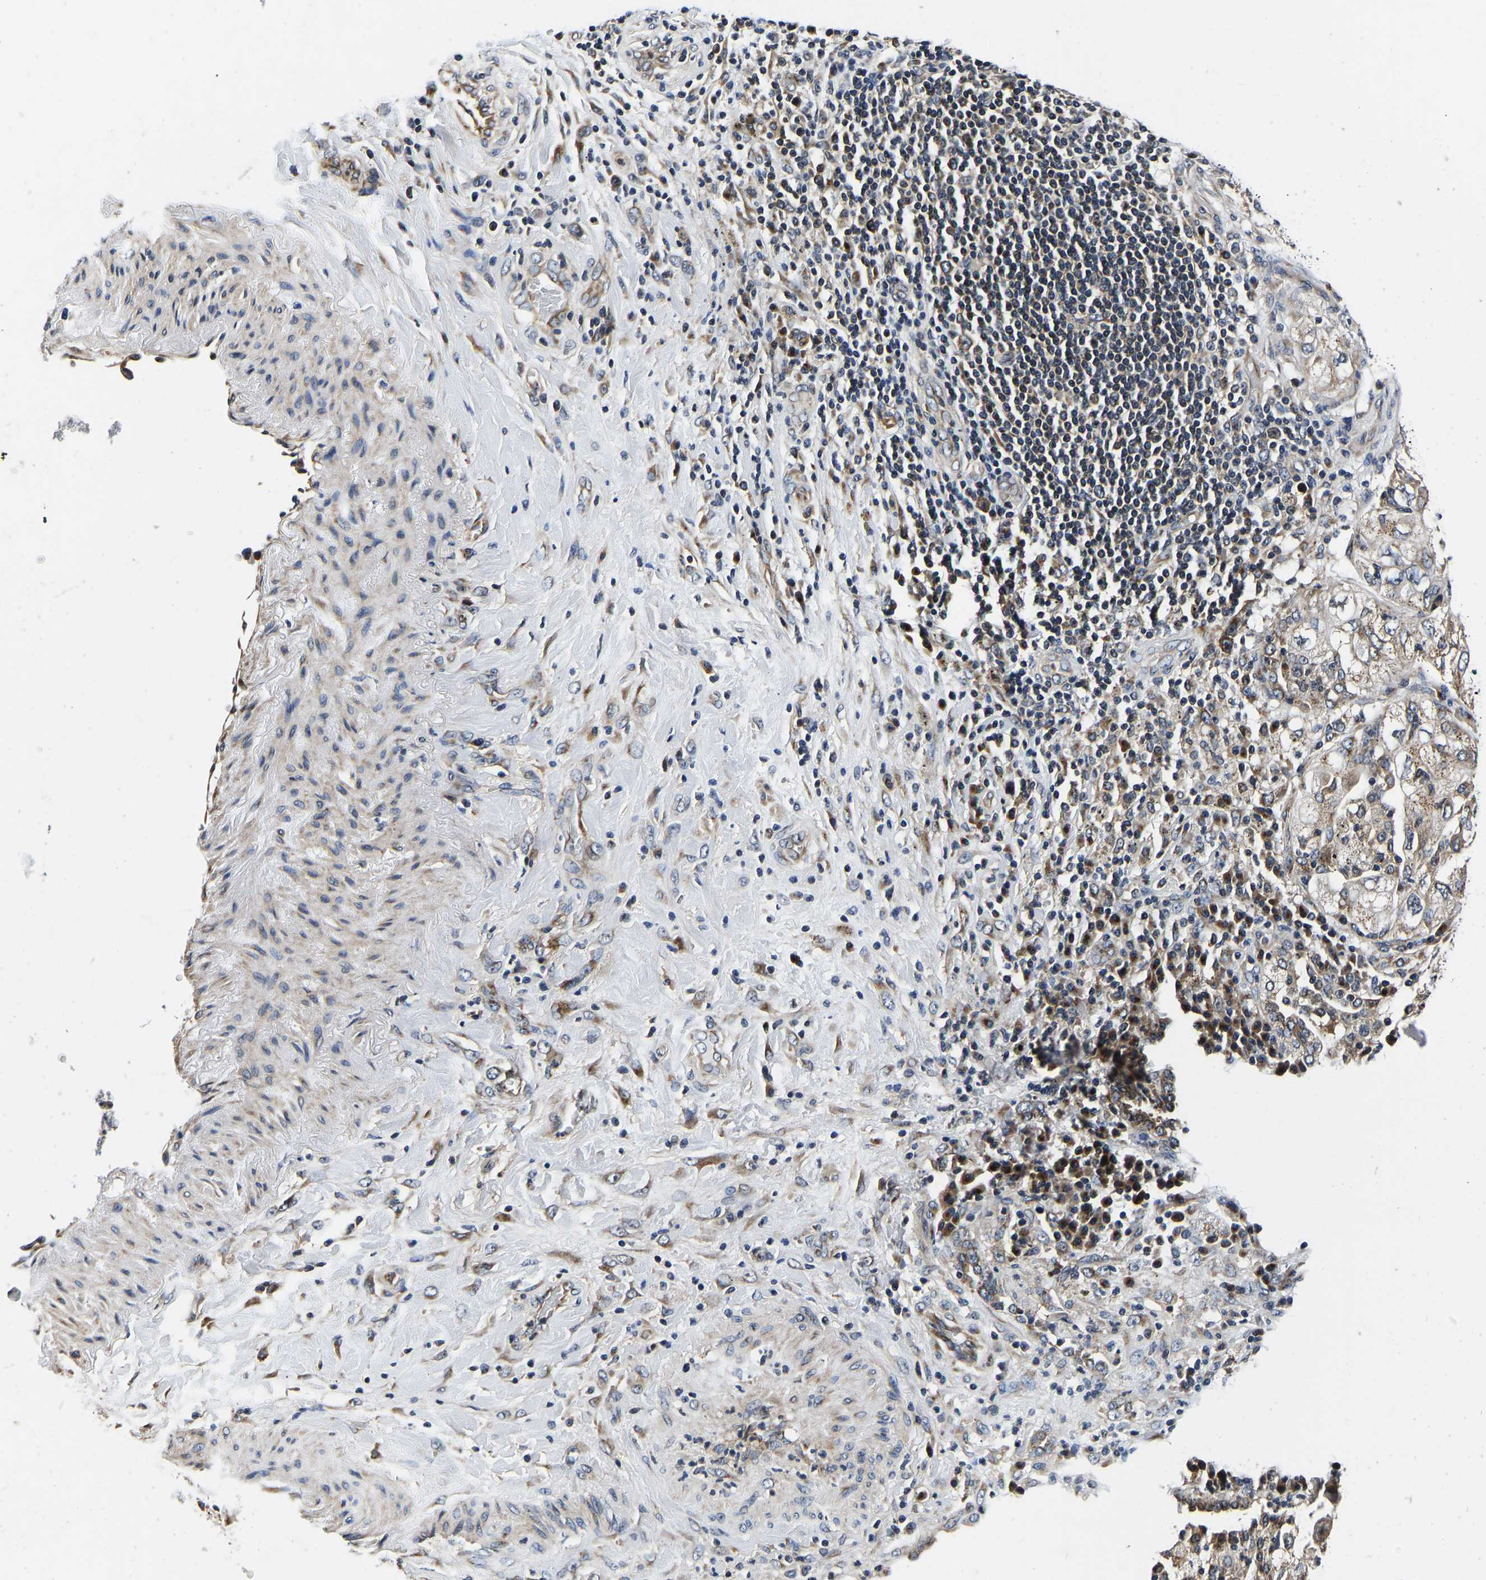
{"staining": {"intensity": "moderate", "quantity": "25%-75%", "location": "cytoplasmic/membranous"}, "tissue": "lung cancer", "cell_type": "Tumor cells", "image_type": "cancer", "snomed": [{"axis": "morphology", "description": "Adenocarcinoma, NOS"}, {"axis": "topography", "description": "Lung"}], "caption": "Moderate cytoplasmic/membranous staining for a protein is present in approximately 25%-75% of tumor cells of lung adenocarcinoma using immunohistochemistry.", "gene": "RABAC1", "patient": {"sex": "male", "age": 64}}